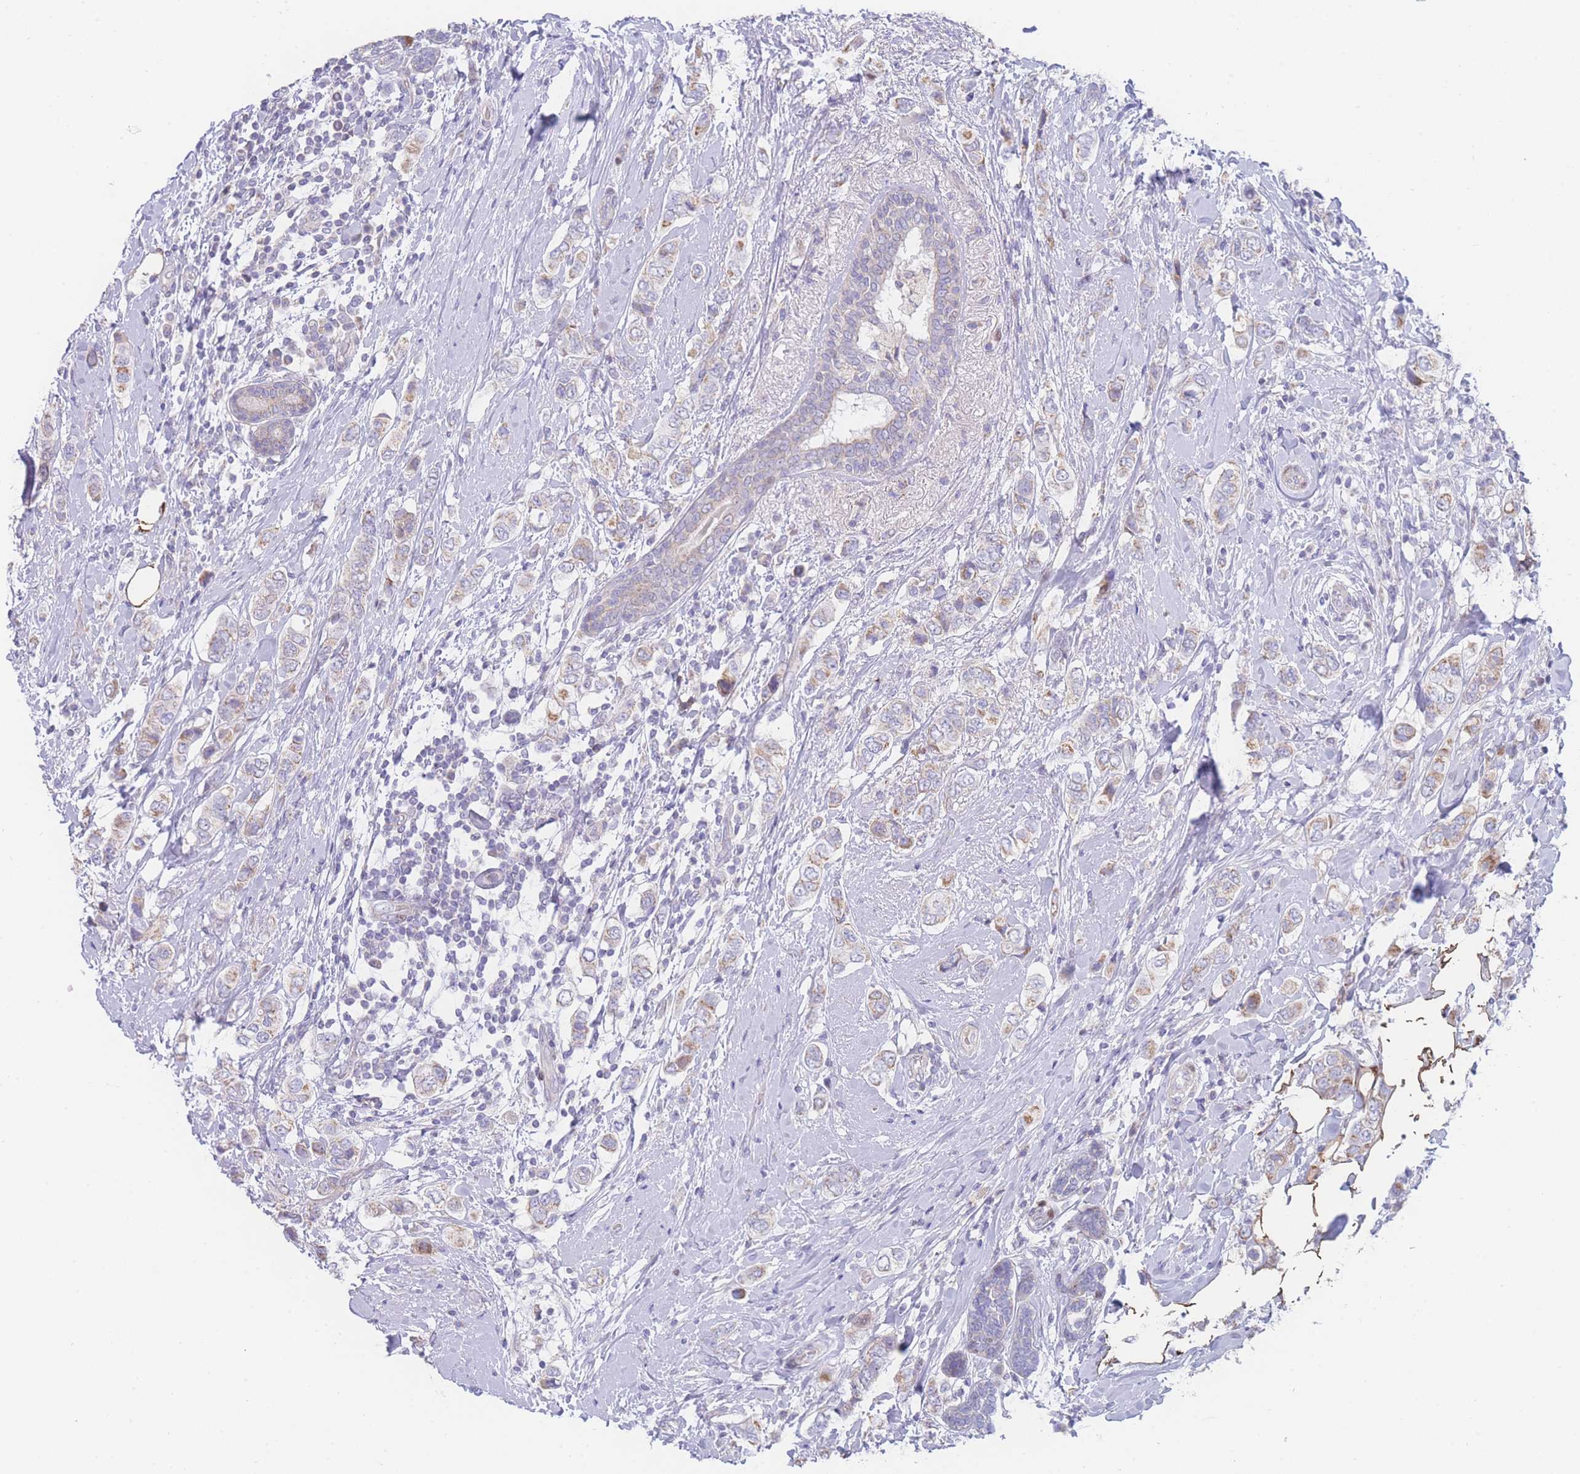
{"staining": {"intensity": "weak", "quantity": "25%-75%", "location": "cytoplasmic/membranous"}, "tissue": "breast cancer", "cell_type": "Tumor cells", "image_type": "cancer", "snomed": [{"axis": "morphology", "description": "Lobular carcinoma"}, {"axis": "topography", "description": "Breast"}], "caption": "Human lobular carcinoma (breast) stained with a protein marker displays weak staining in tumor cells.", "gene": "GPAM", "patient": {"sex": "female", "age": 51}}